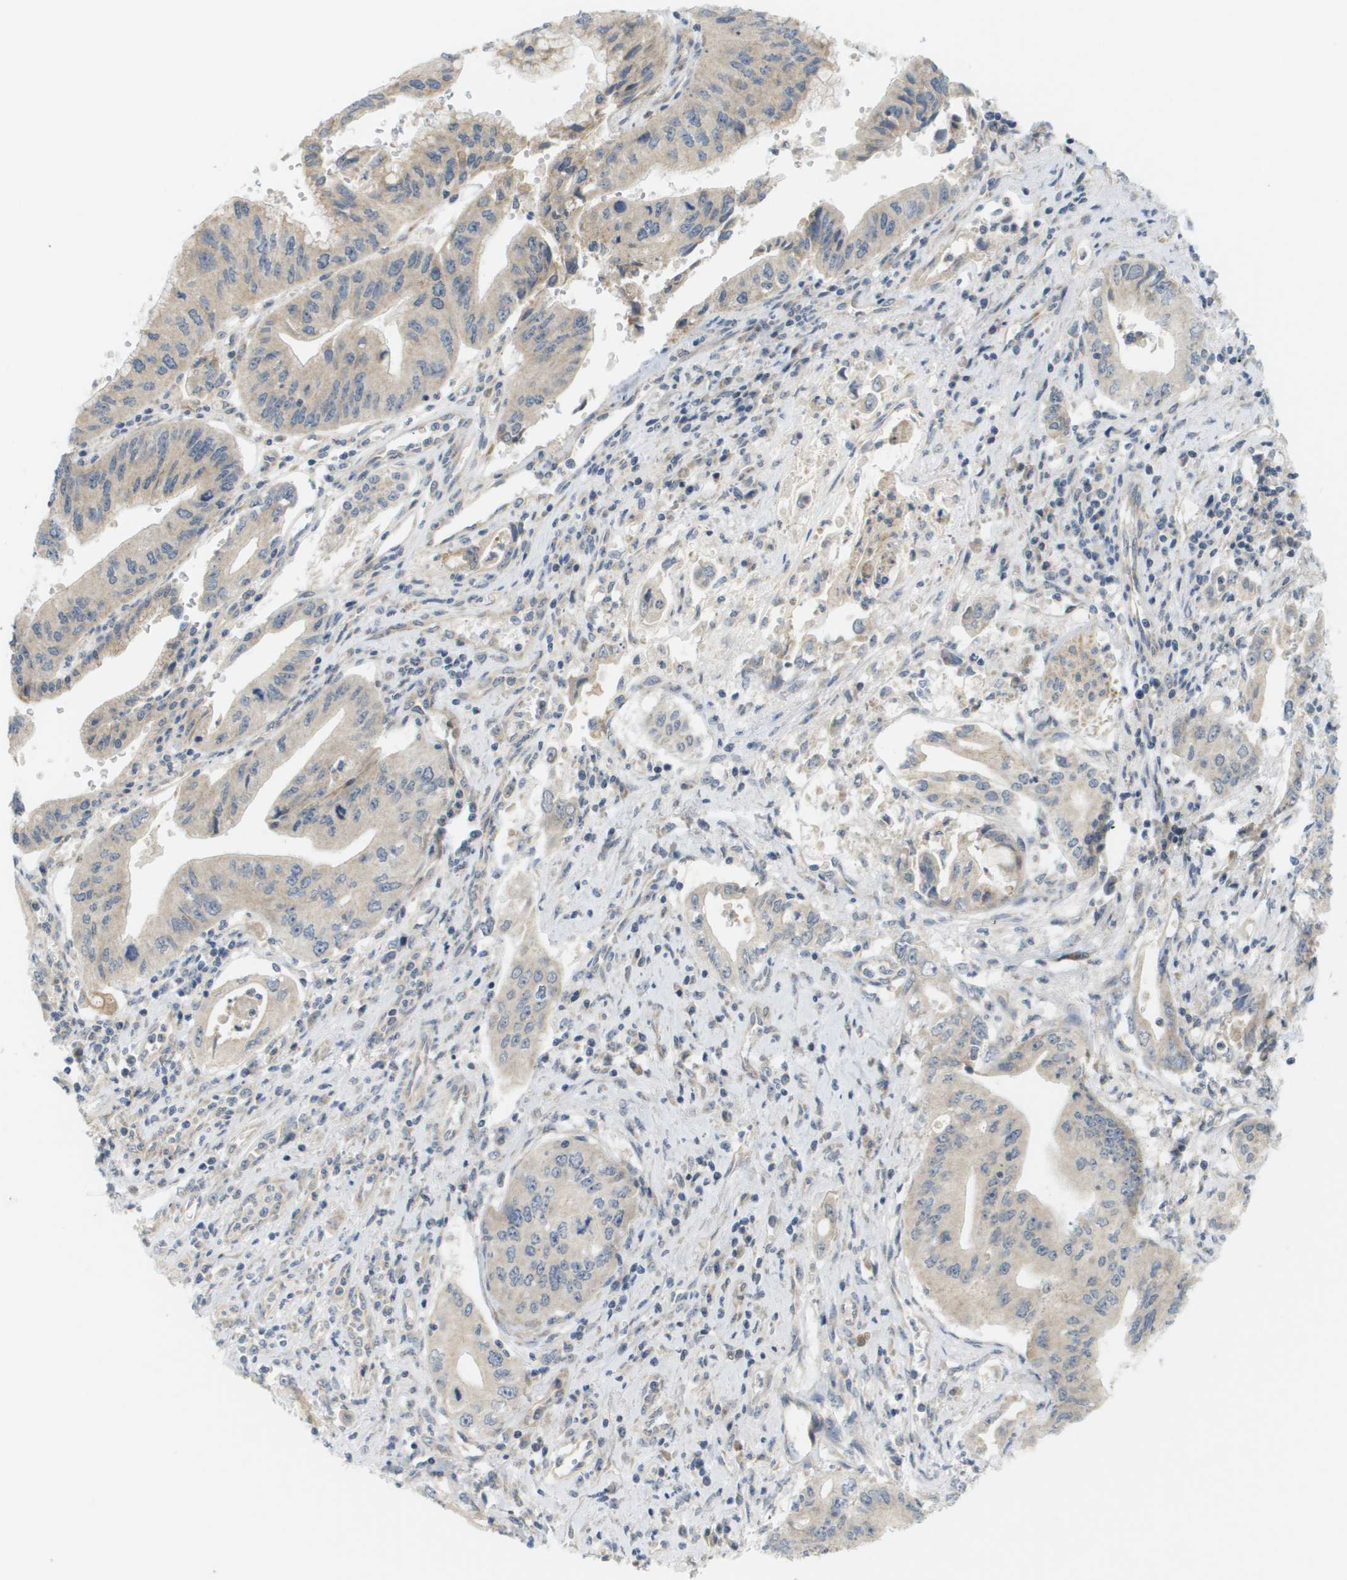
{"staining": {"intensity": "weak", "quantity": ">75%", "location": "cytoplasmic/membranous"}, "tissue": "pancreatic cancer", "cell_type": "Tumor cells", "image_type": "cancer", "snomed": [{"axis": "morphology", "description": "Adenocarcinoma, NOS"}, {"axis": "topography", "description": "Pancreas"}], "caption": "Weak cytoplasmic/membranous staining for a protein is identified in approximately >75% of tumor cells of pancreatic cancer (adenocarcinoma) using immunohistochemistry (IHC).", "gene": "PROC", "patient": {"sex": "female", "age": 73}}